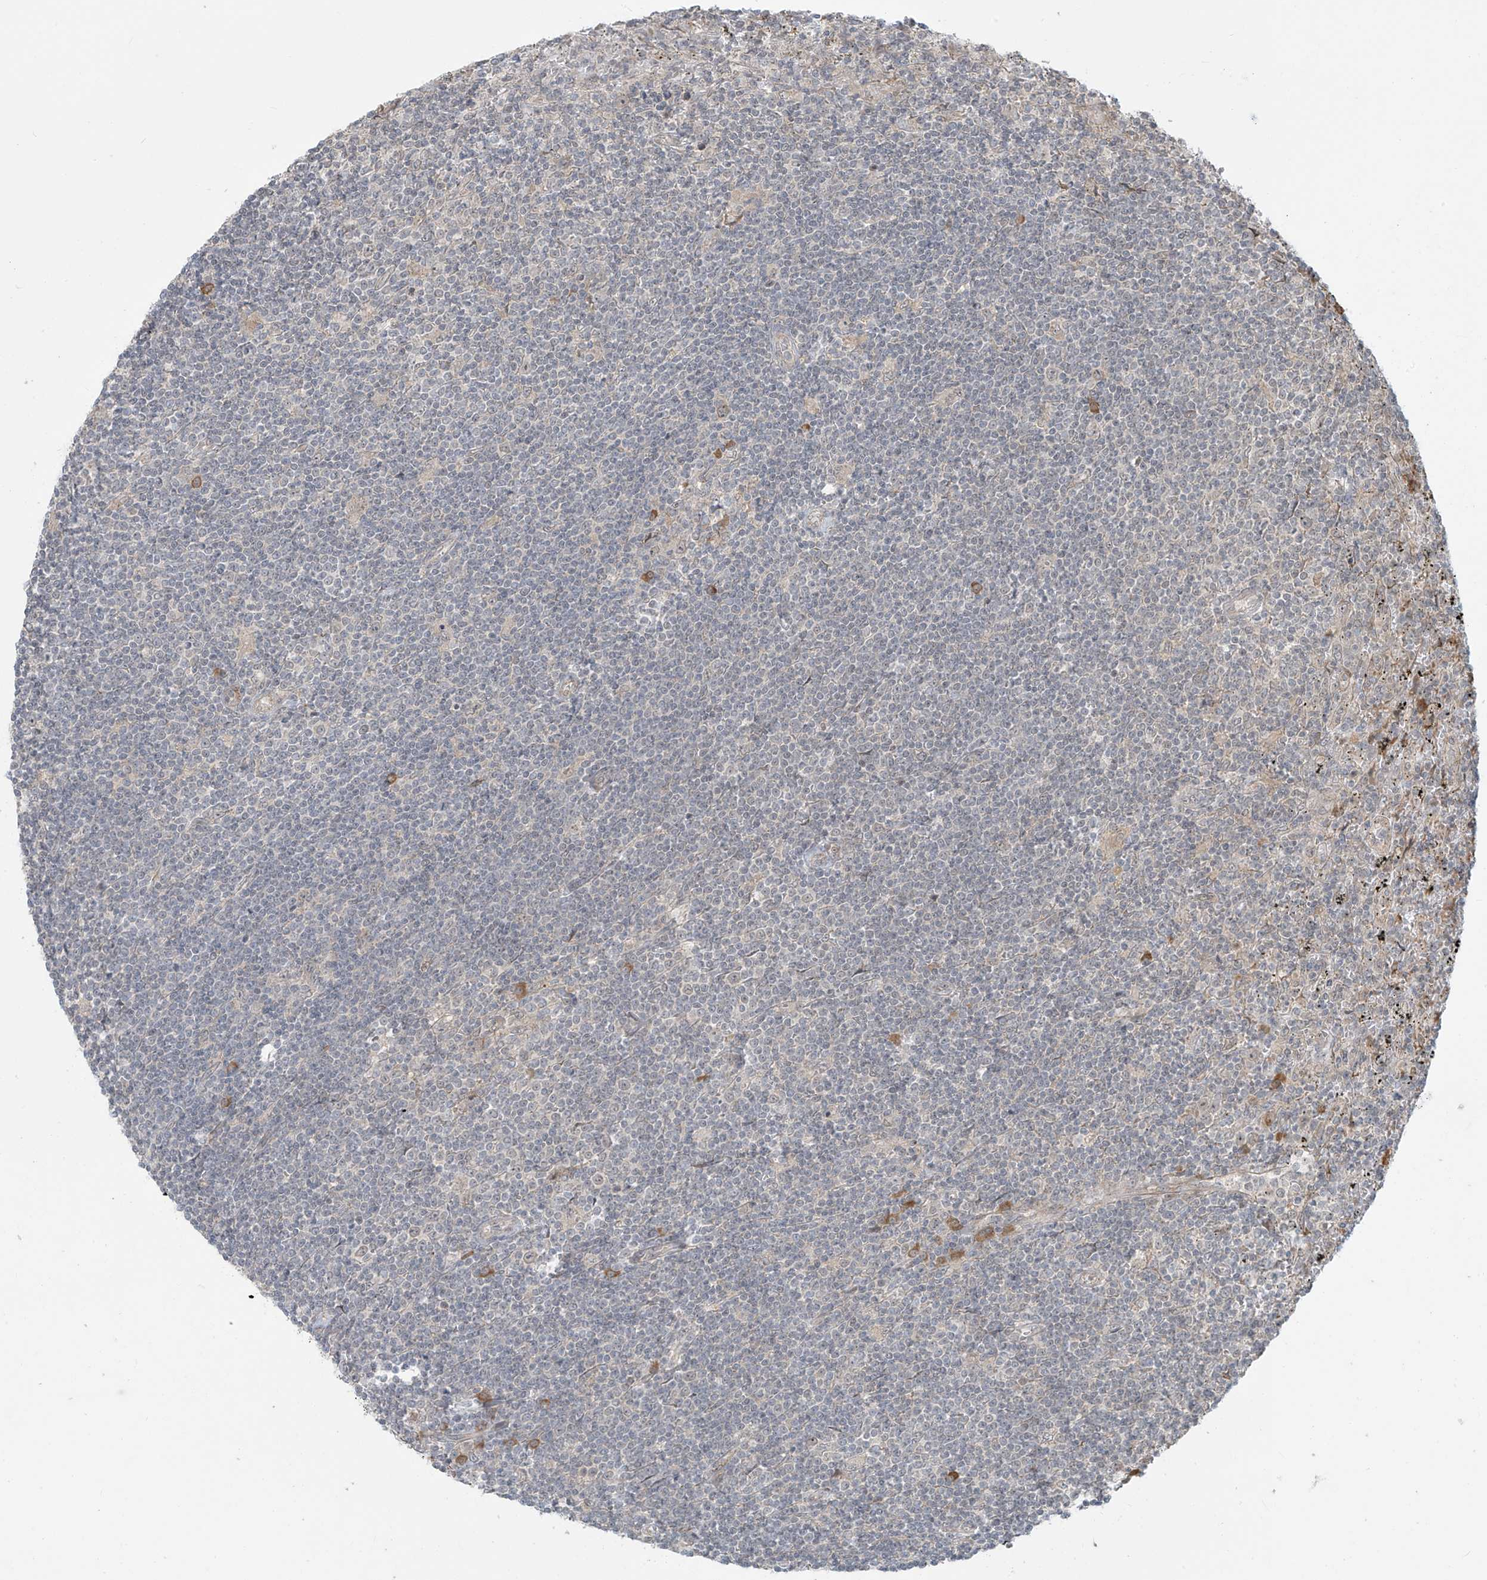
{"staining": {"intensity": "negative", "quantity": "none", "location": "none"}, "tissue": "lymphoma", "cell_type": "Tumor cells", "image_type": "cancer", "snomed": [{"axis": "morphology", "description": "Malignant lymphoma, non-Hodgkin's type, Low grade"}, {"axis": "topography", "description": "Spleen"}], "caption": "High magnification brightfield microscopy of lymphoma stained with DAB (brown) and counterstained with hematoxylin (blue): tumor cells show no significant expression.", "gene": "PLEKHM3", "patient": {"sex": "male", "age": 76}}